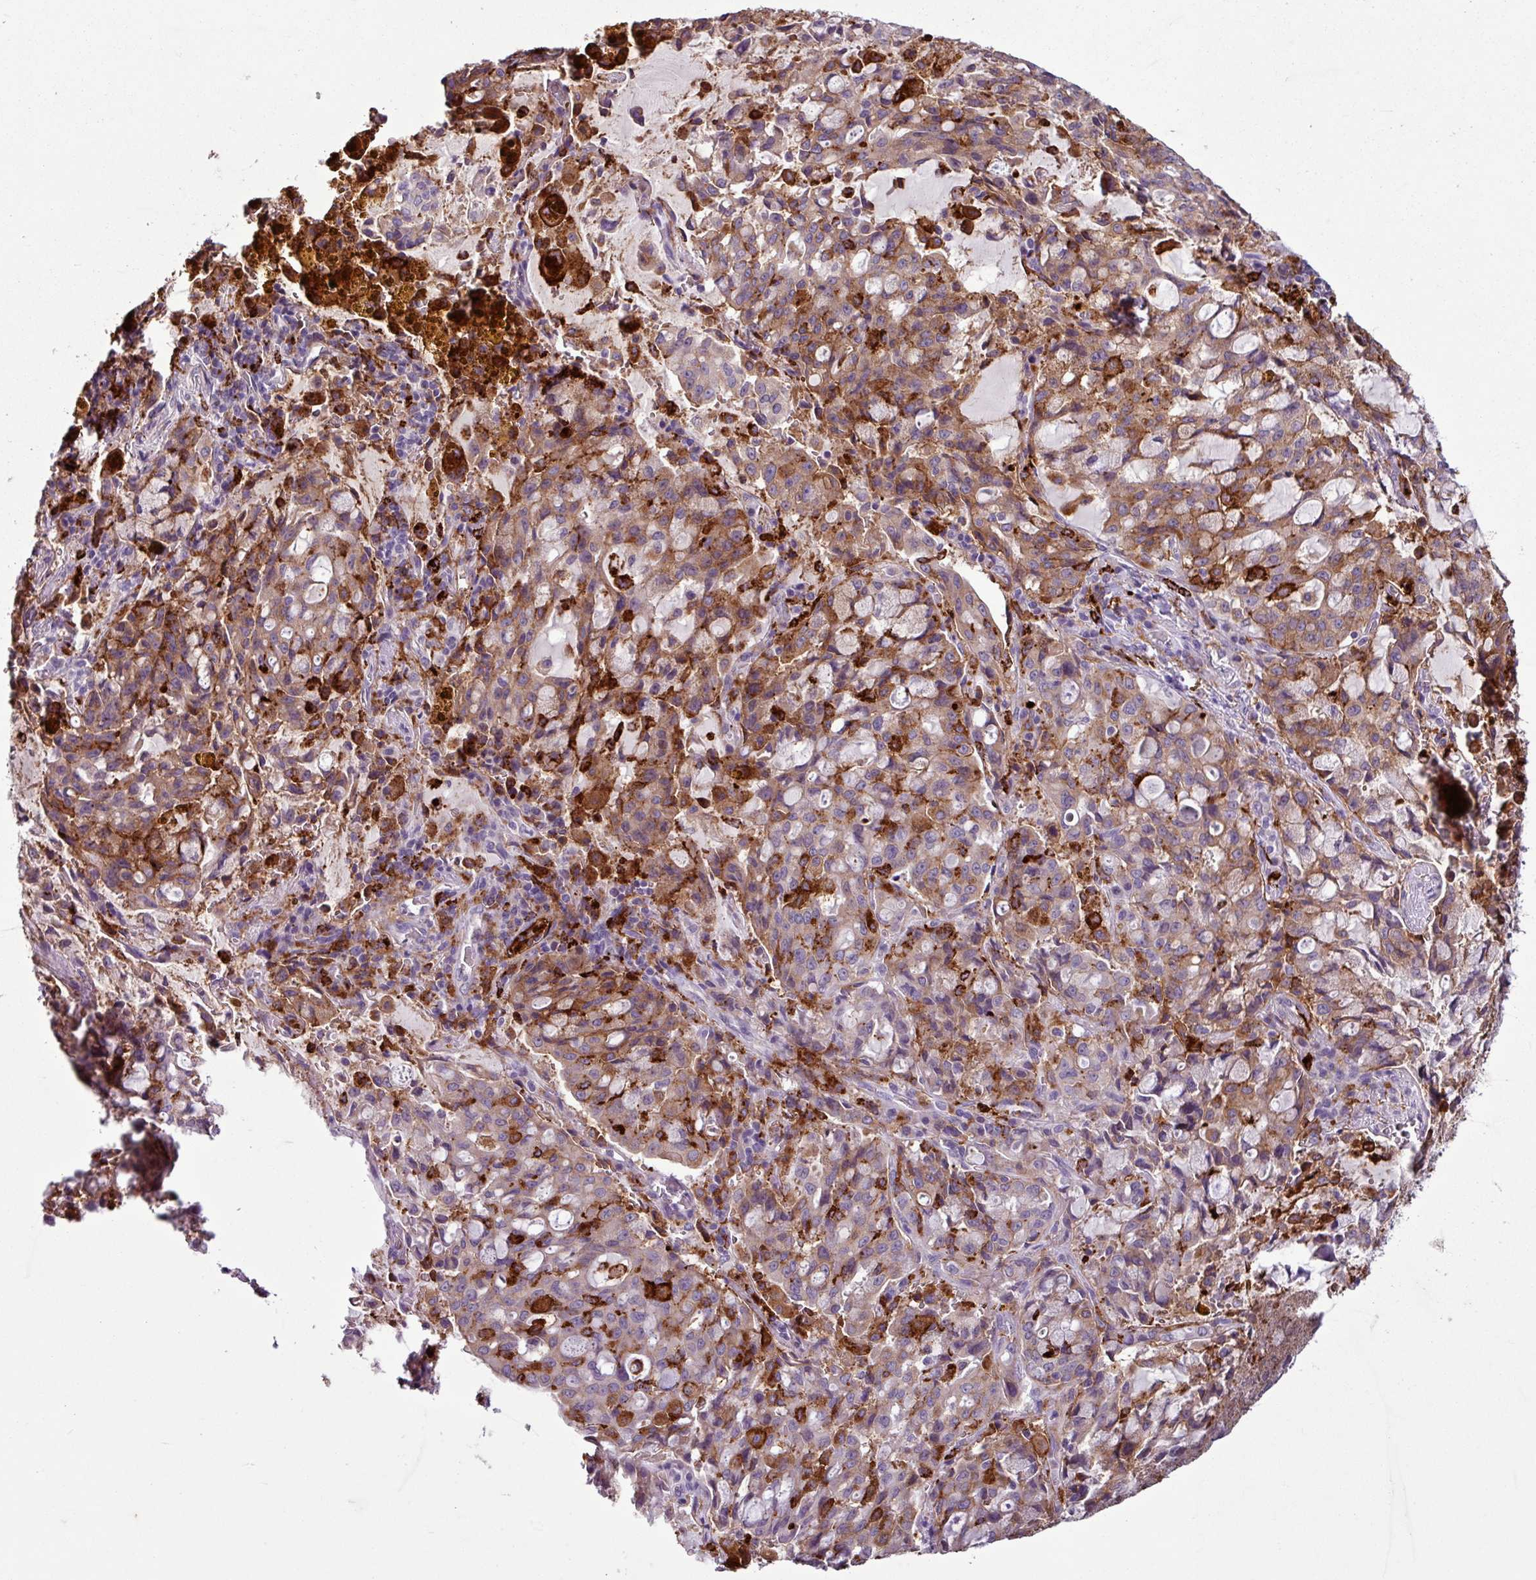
{"staining": {"intensity": "moderate", "quantity": ">75%", "location": "cytoplasmic/membranous"}, "tissue": "lung cancer", "cell_type": "Tumor cells", "image_type": "cancer", "snomed": [{"axis": "morphology", "description": "Adenocarcinoma, NOS"}, {"axis": "topography", "description": "Lung"}], "caption": "A photomicrograph showing moderate cytoplasmic/membranous positivity in about >75% of tumor cells in lung cancer (adenocarcinoma), as visualized by brown immunohistochemical staining.", "gene": "C9orf24", "patient": {"sex": "female", "age": 44}}